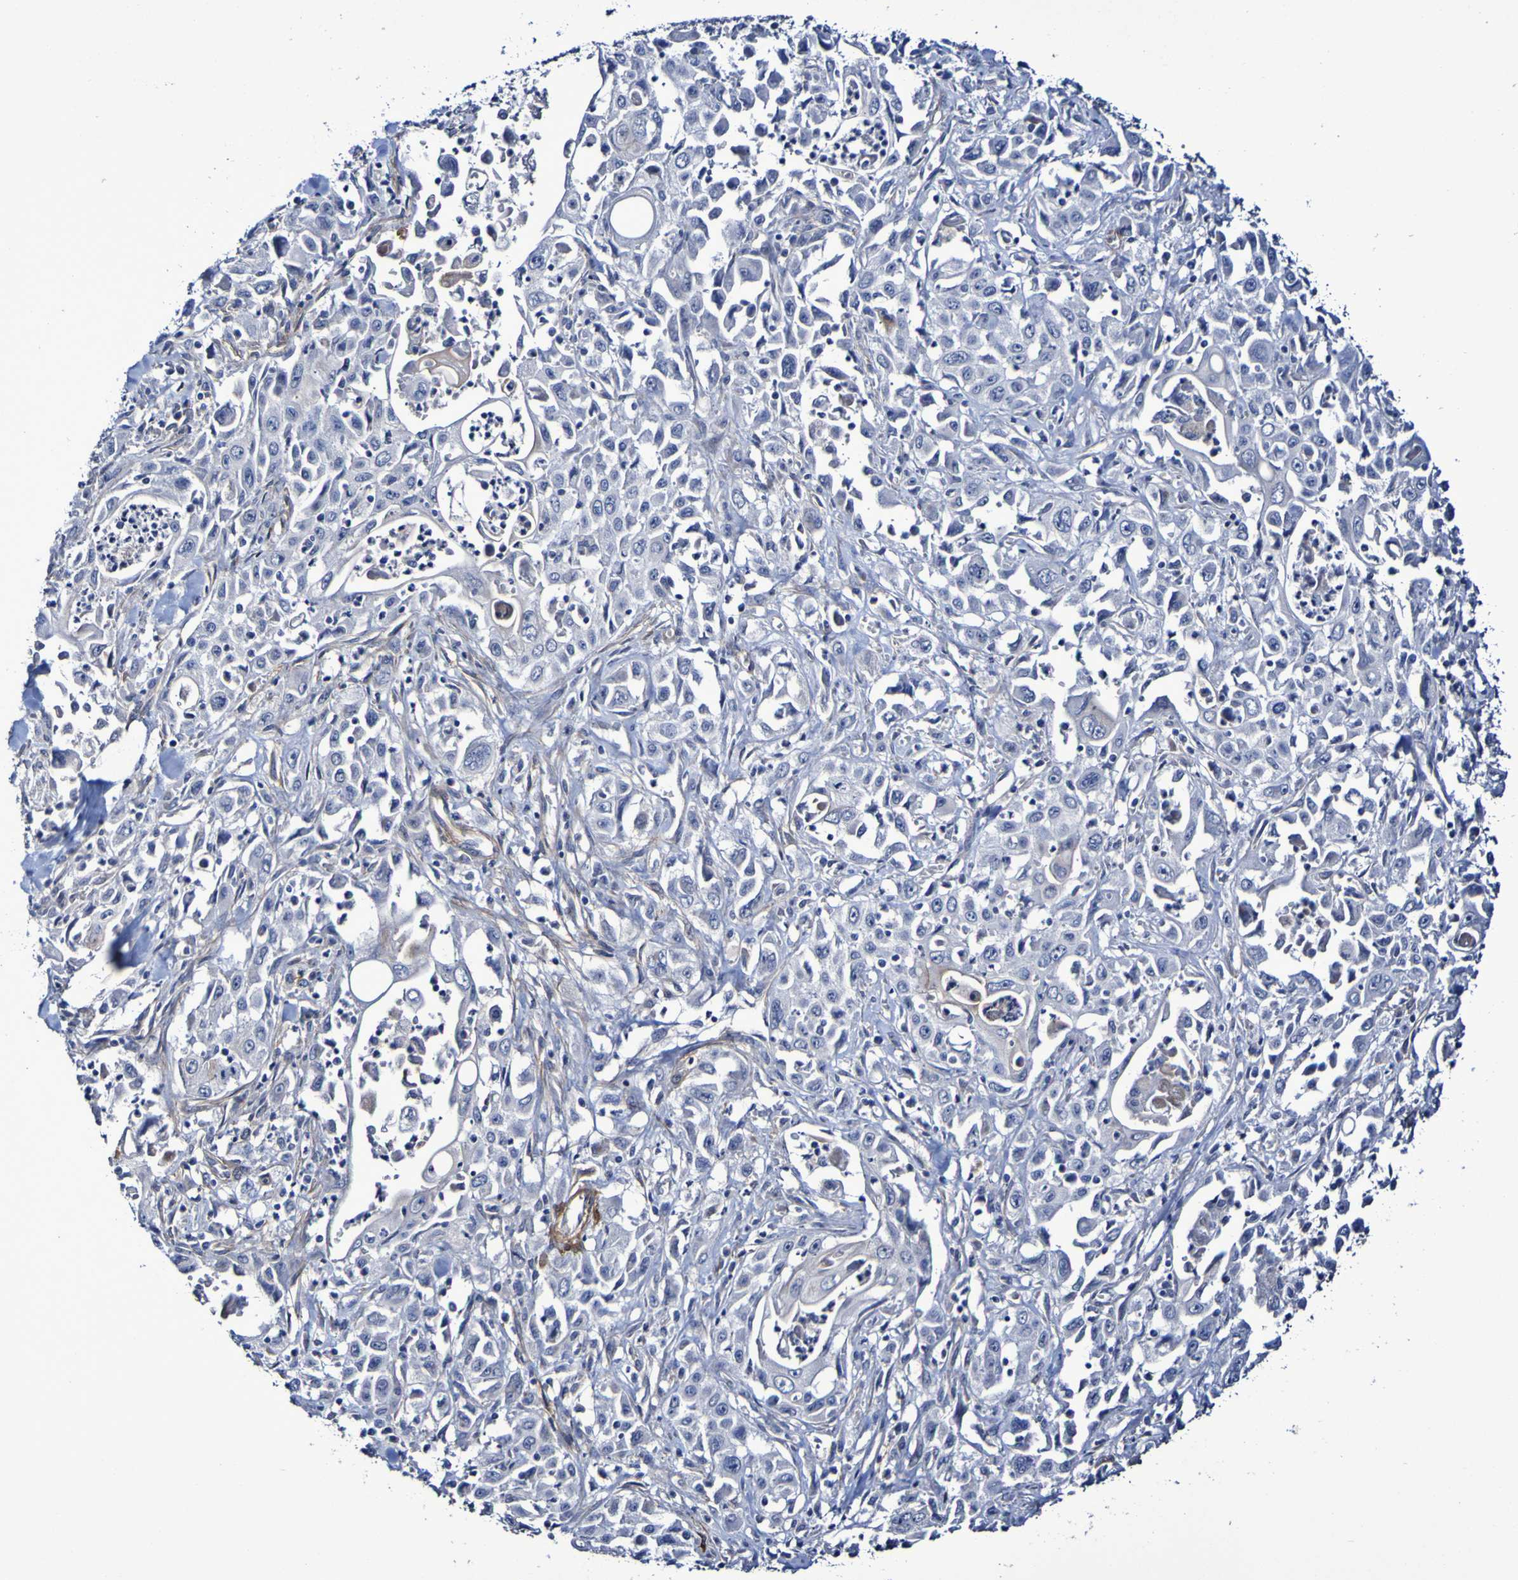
{"staining": {"intensity": "negative", "quantity": "none", "location": "none"}, "tissue": "pancreatic cancer", "cell_type": "Tumor cells", "image_type": "cancer", "snomed": [{"axis": "morphology", "description": "Adenocarcinoma, NOS"}, {"axis": "topography", "description": "Pancreas"}], "caption": "The image shows no staining of tumor cells in pancreatic cancer.", "gene": "LPP", "patient": {"sex": "male", "age": 70}}